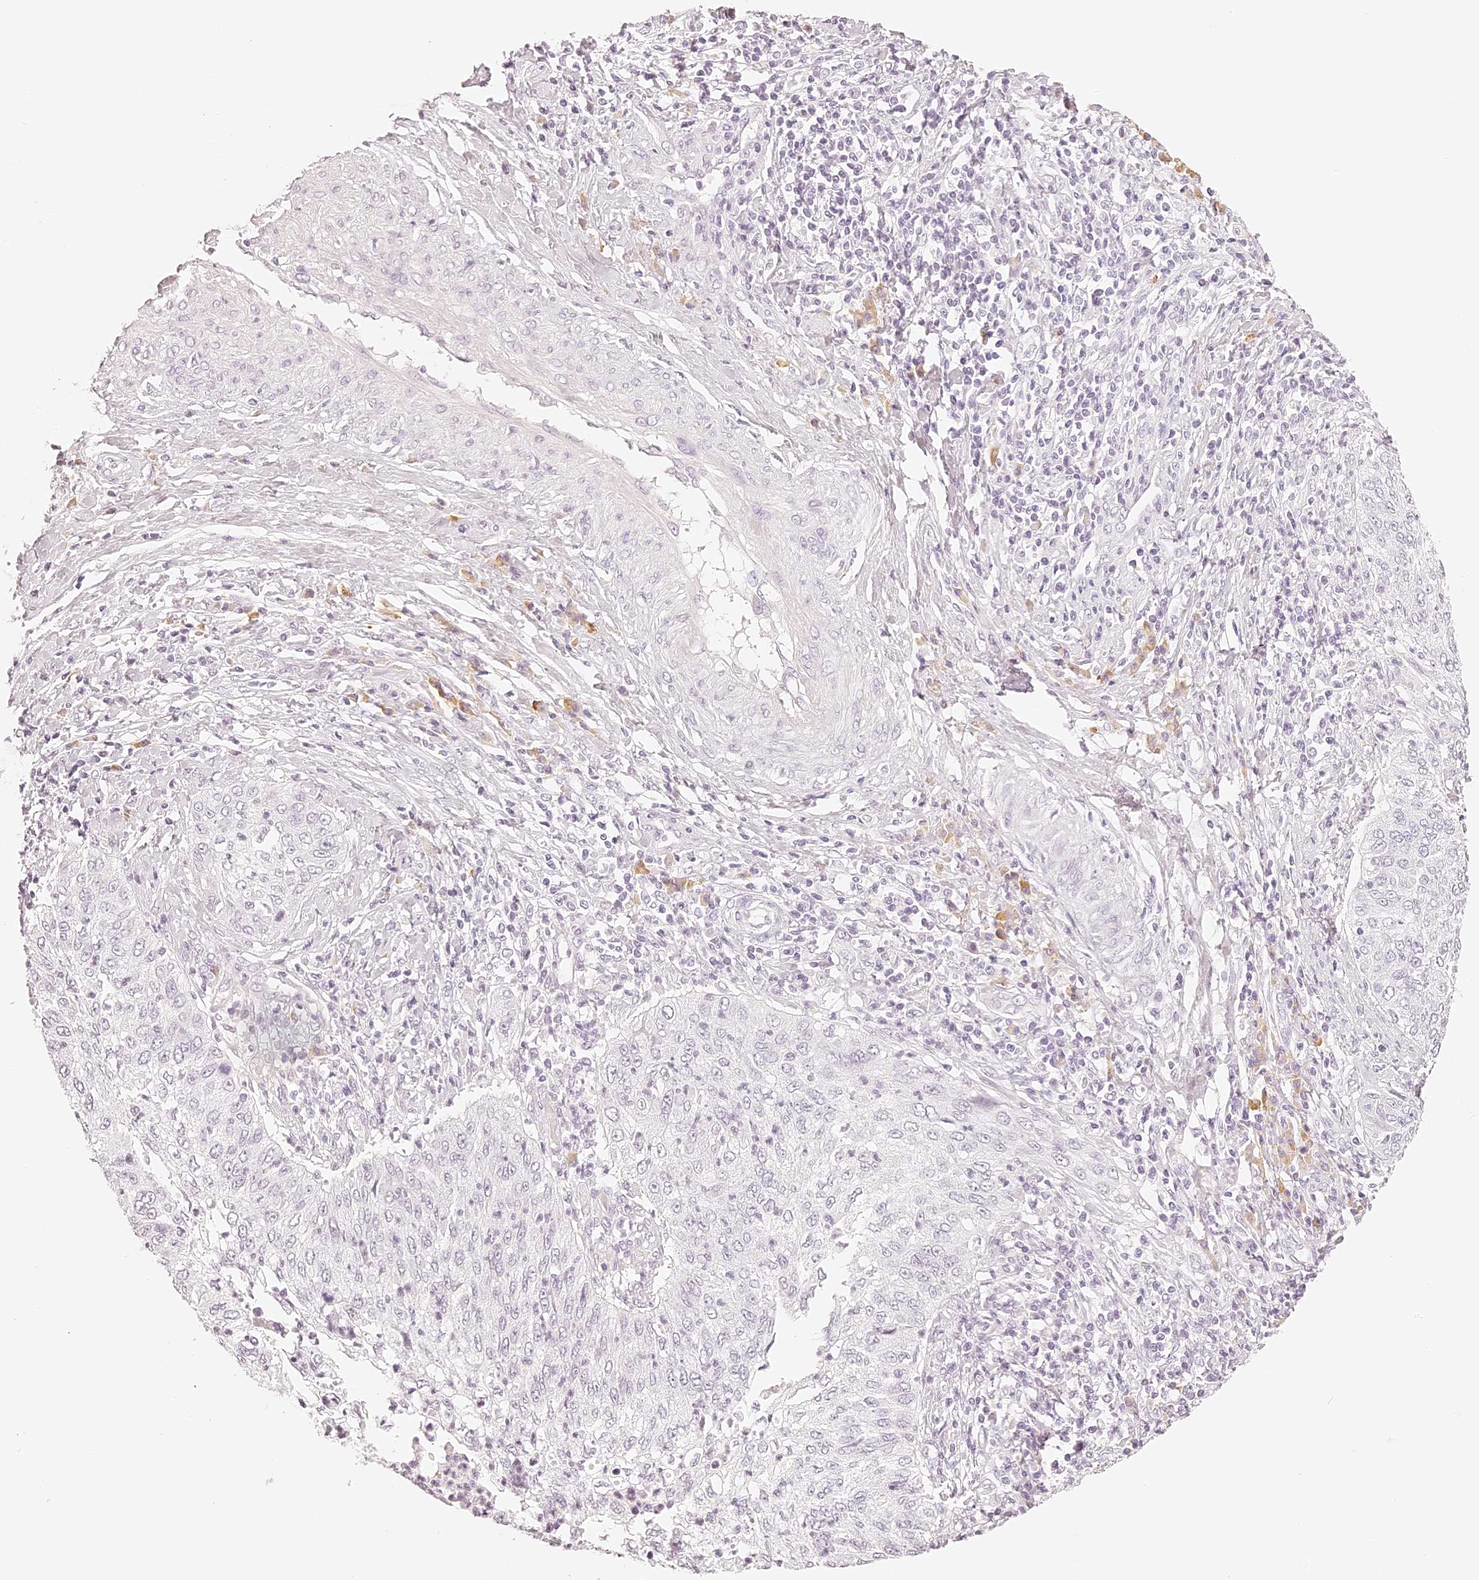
{"staining": {"intensity": "negative", "quantity": "none", "location": "none"}, "tissue": "cervical cancer", "cell_type": "Tumor cells", "image_type": "cancer", "snomed": [{"axis": "morphology", "description": "Squamous cell carcinoma, NOS"}, {"axis": "topography", "description": "Cervix"}], "caption": "This is a micrograph of immunohistochemistry staining of cervical cancer, which shows no positivity in tumor cells.", "gene": "TRIM45", "patient": {"sex": "female", "age": 30}}